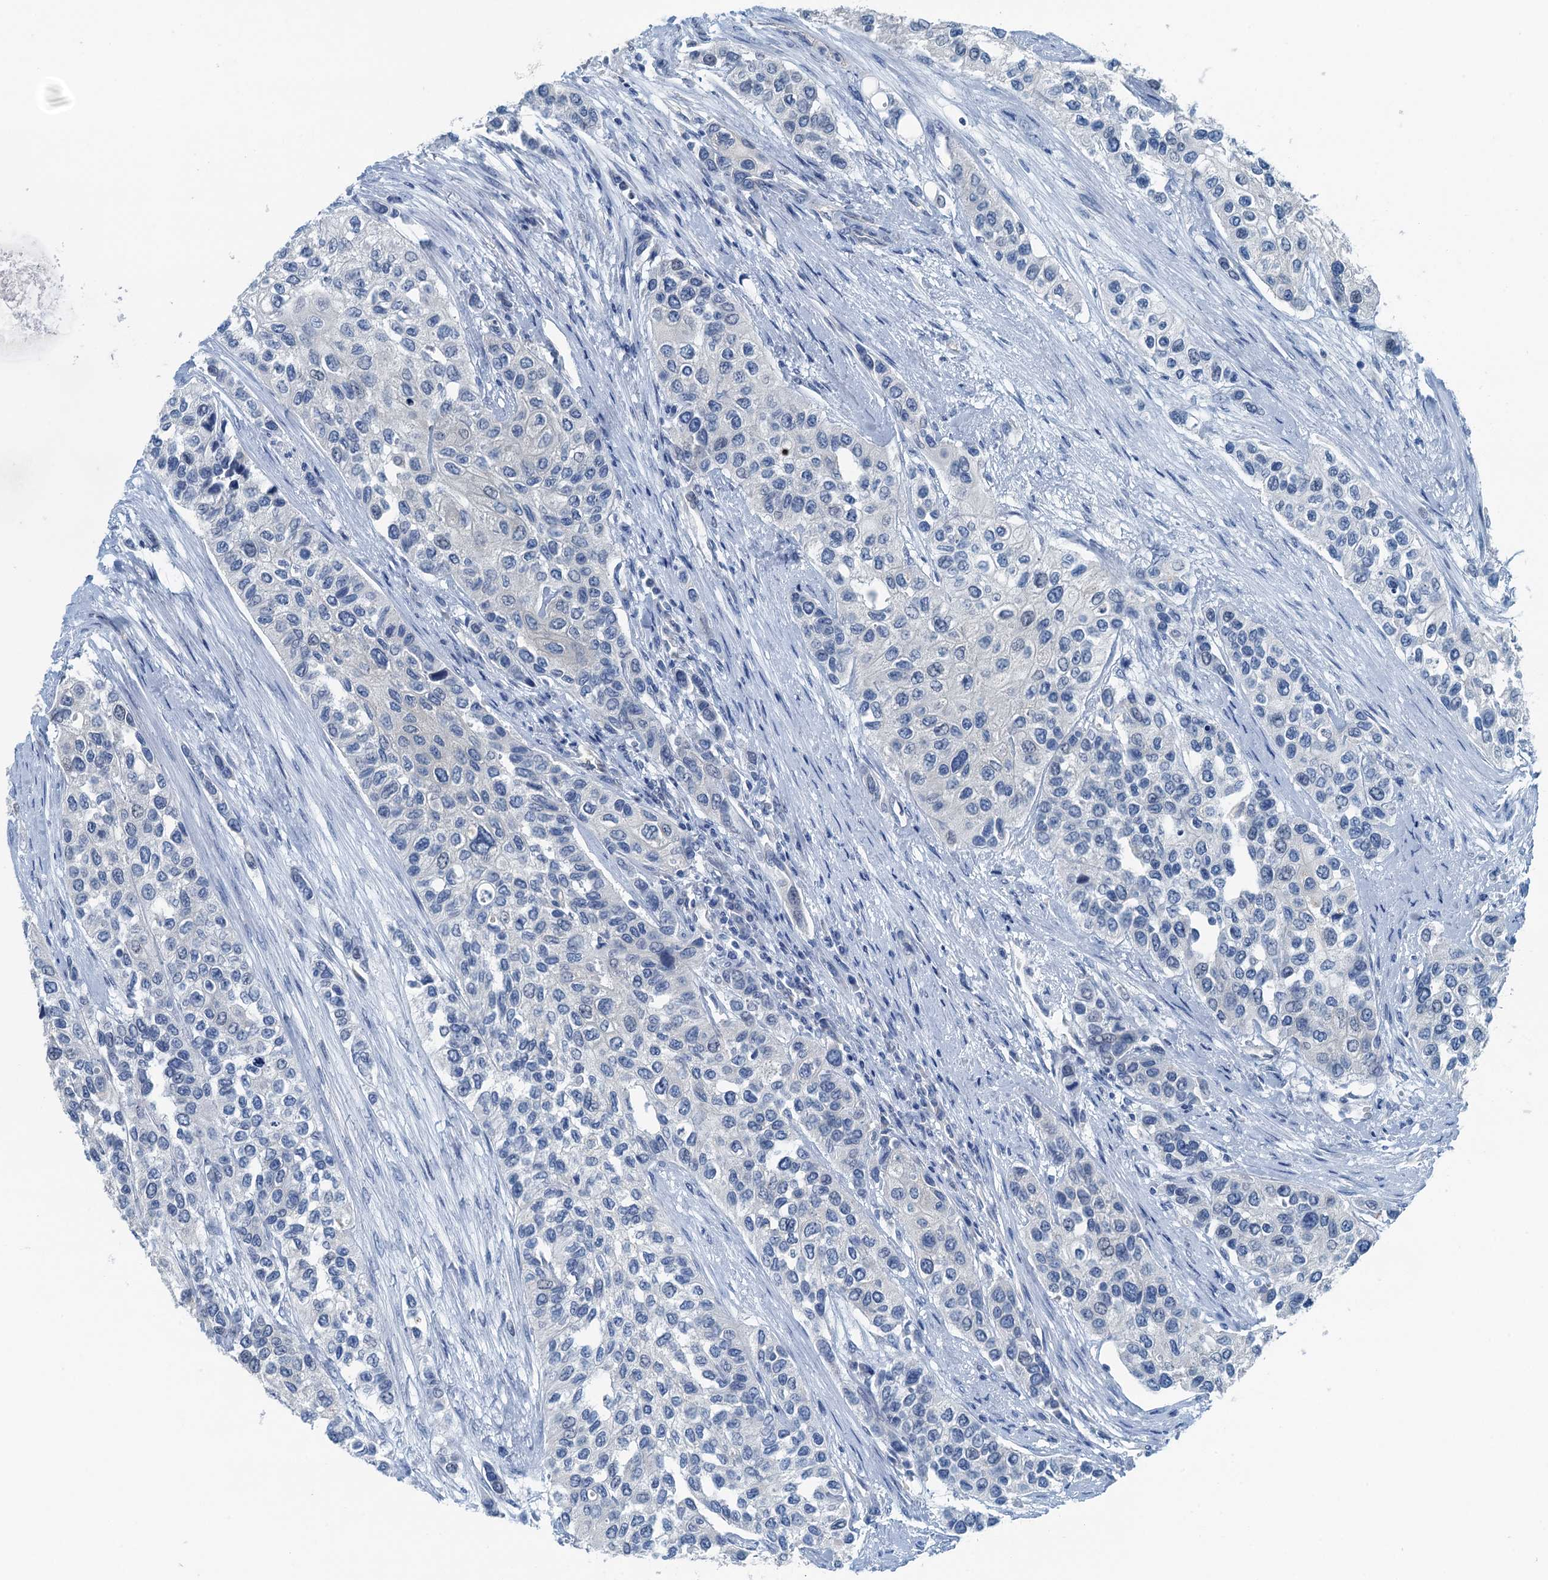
{"staining": {"intensity": "negative", "quantity": "none", "location": "none"}, "tissue": "urothelial cancer", "cell_type": "Tumor cells", "image_type": "cancer", "snomed": [{"axis": "morphology", "description": "Normal tissue, NOS"}, {"axis": "morphology", "description": "Urothelial carcinoma, High grade"}, {"axis": "topography", "description": "Vascular tissue"}, {"axis": "topography", "description": "Urinary bladder"}], "caption": "Immunohistochemical staining of high-grade urothelial carcinoma displays no significant expression in tumor cells. (IHC, brightfield microscopy, high magnification).", "gene": "GFOD2", "patient": {"sex": "female", "age": 56}}